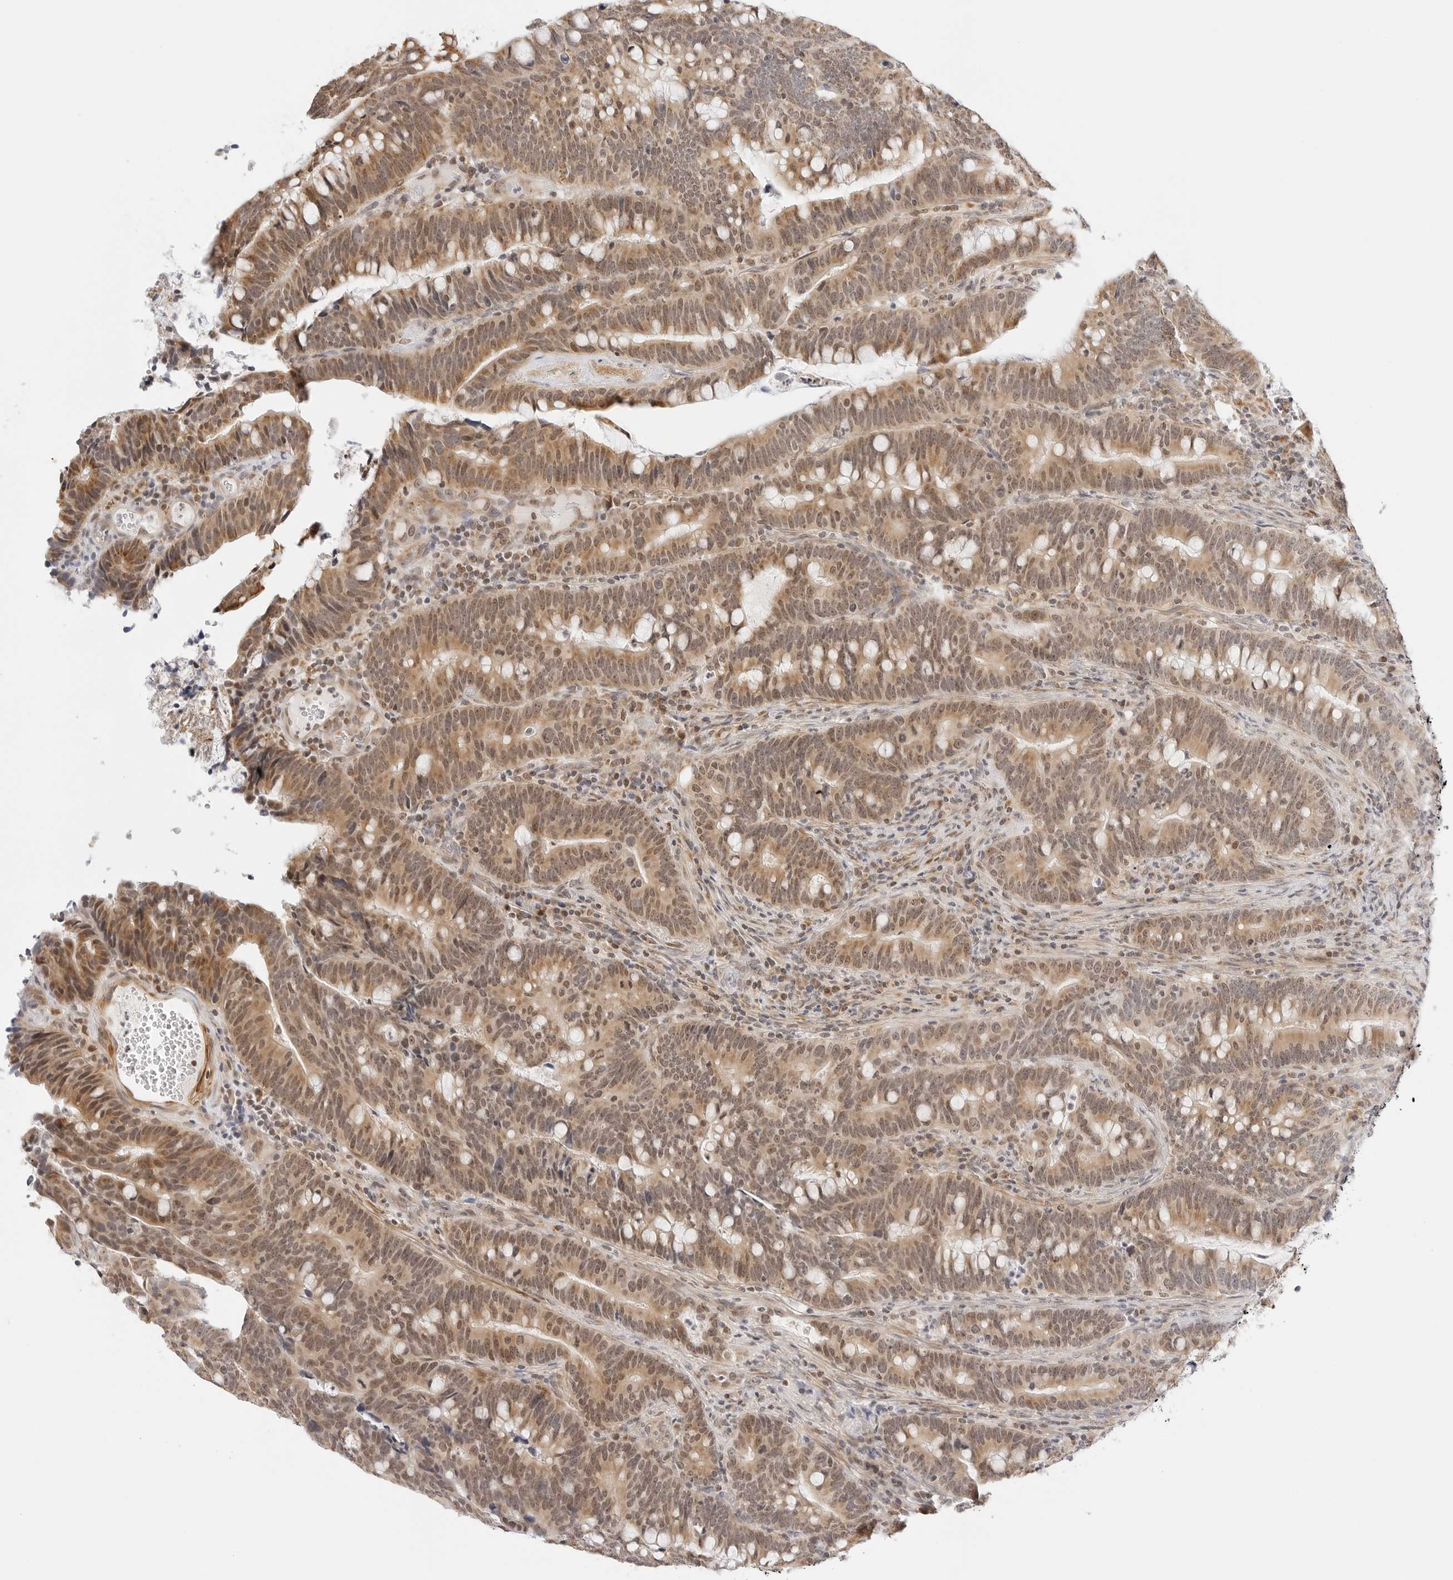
{"staining": {"intensity": "moderate", "quantity": ">75%", "location": "cytoplasmic/membranous,nuclear"}, "tissue": "colorectal cancer", "cell_type": "Tumor cells", "image_type": "cancer", "snomed": [{"axis": "morphology", "description": "Adenocarcinoma, NOS"}, {"axis": "topography", "description": "Colon"}], "caption": "This histopathology image shows adenocarcinoma (colorectal) stained with immunohistochemistry to label a protein in brown. The cytoplasmic/membranous and nuclear of tumor cells show moderate positivity for the protein. Nuclei are counter-stained blue.", "gene": "GORAB", "patient": {"sex": "female", "age": 66}}